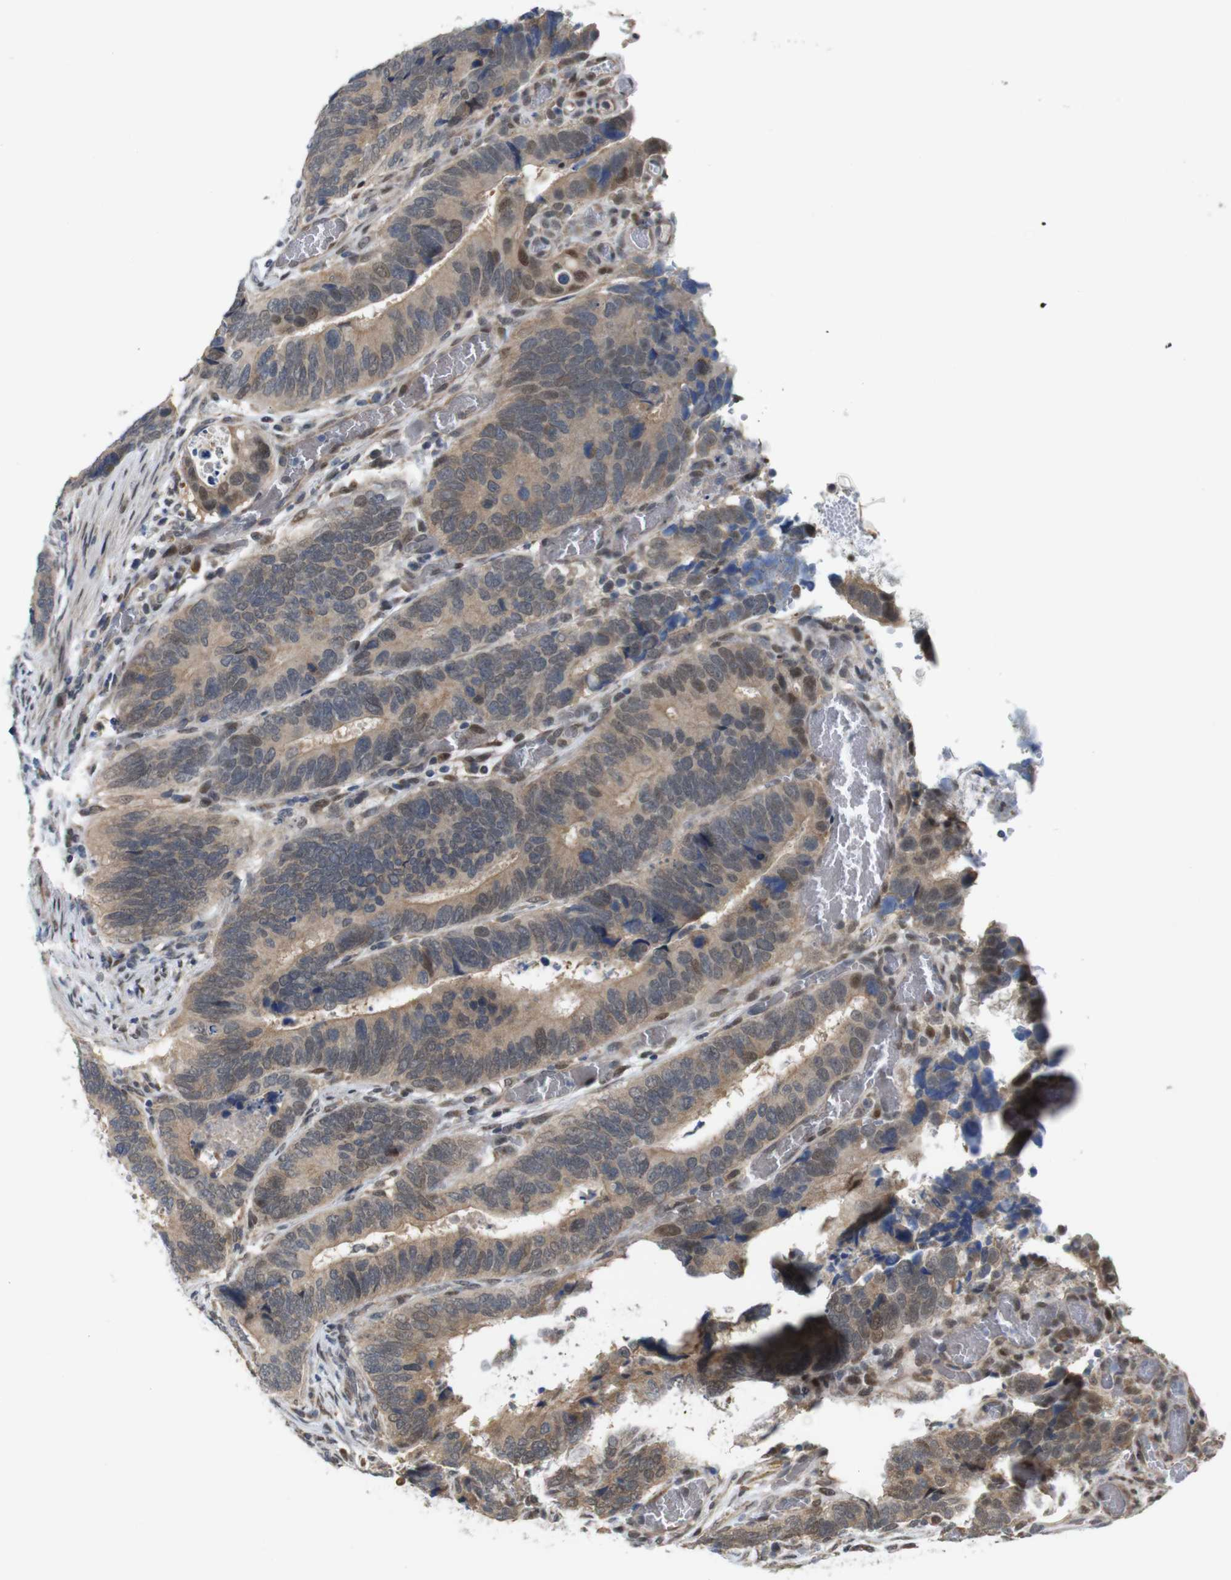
{"staining": {"intensity": "moderate", "quantity": ">75%", "location": "cytoplasmic/membranous,nuclear"}, "tissue": "colorectal cancer", "cell_type": "Tumor cells", "image_type": "cancer", "snomed": [{"axis": "morphology", "description": "Adenocarcinoma, NOS"}, {"axis": "topography", "description": "Colon"}], "caption": "Colorectal adenocarcinoma stained with a protein marker reveals moderate staining in tumor cells.", "gene": "PNMA8A", "patient": {"sex": "male", "age": 72}}